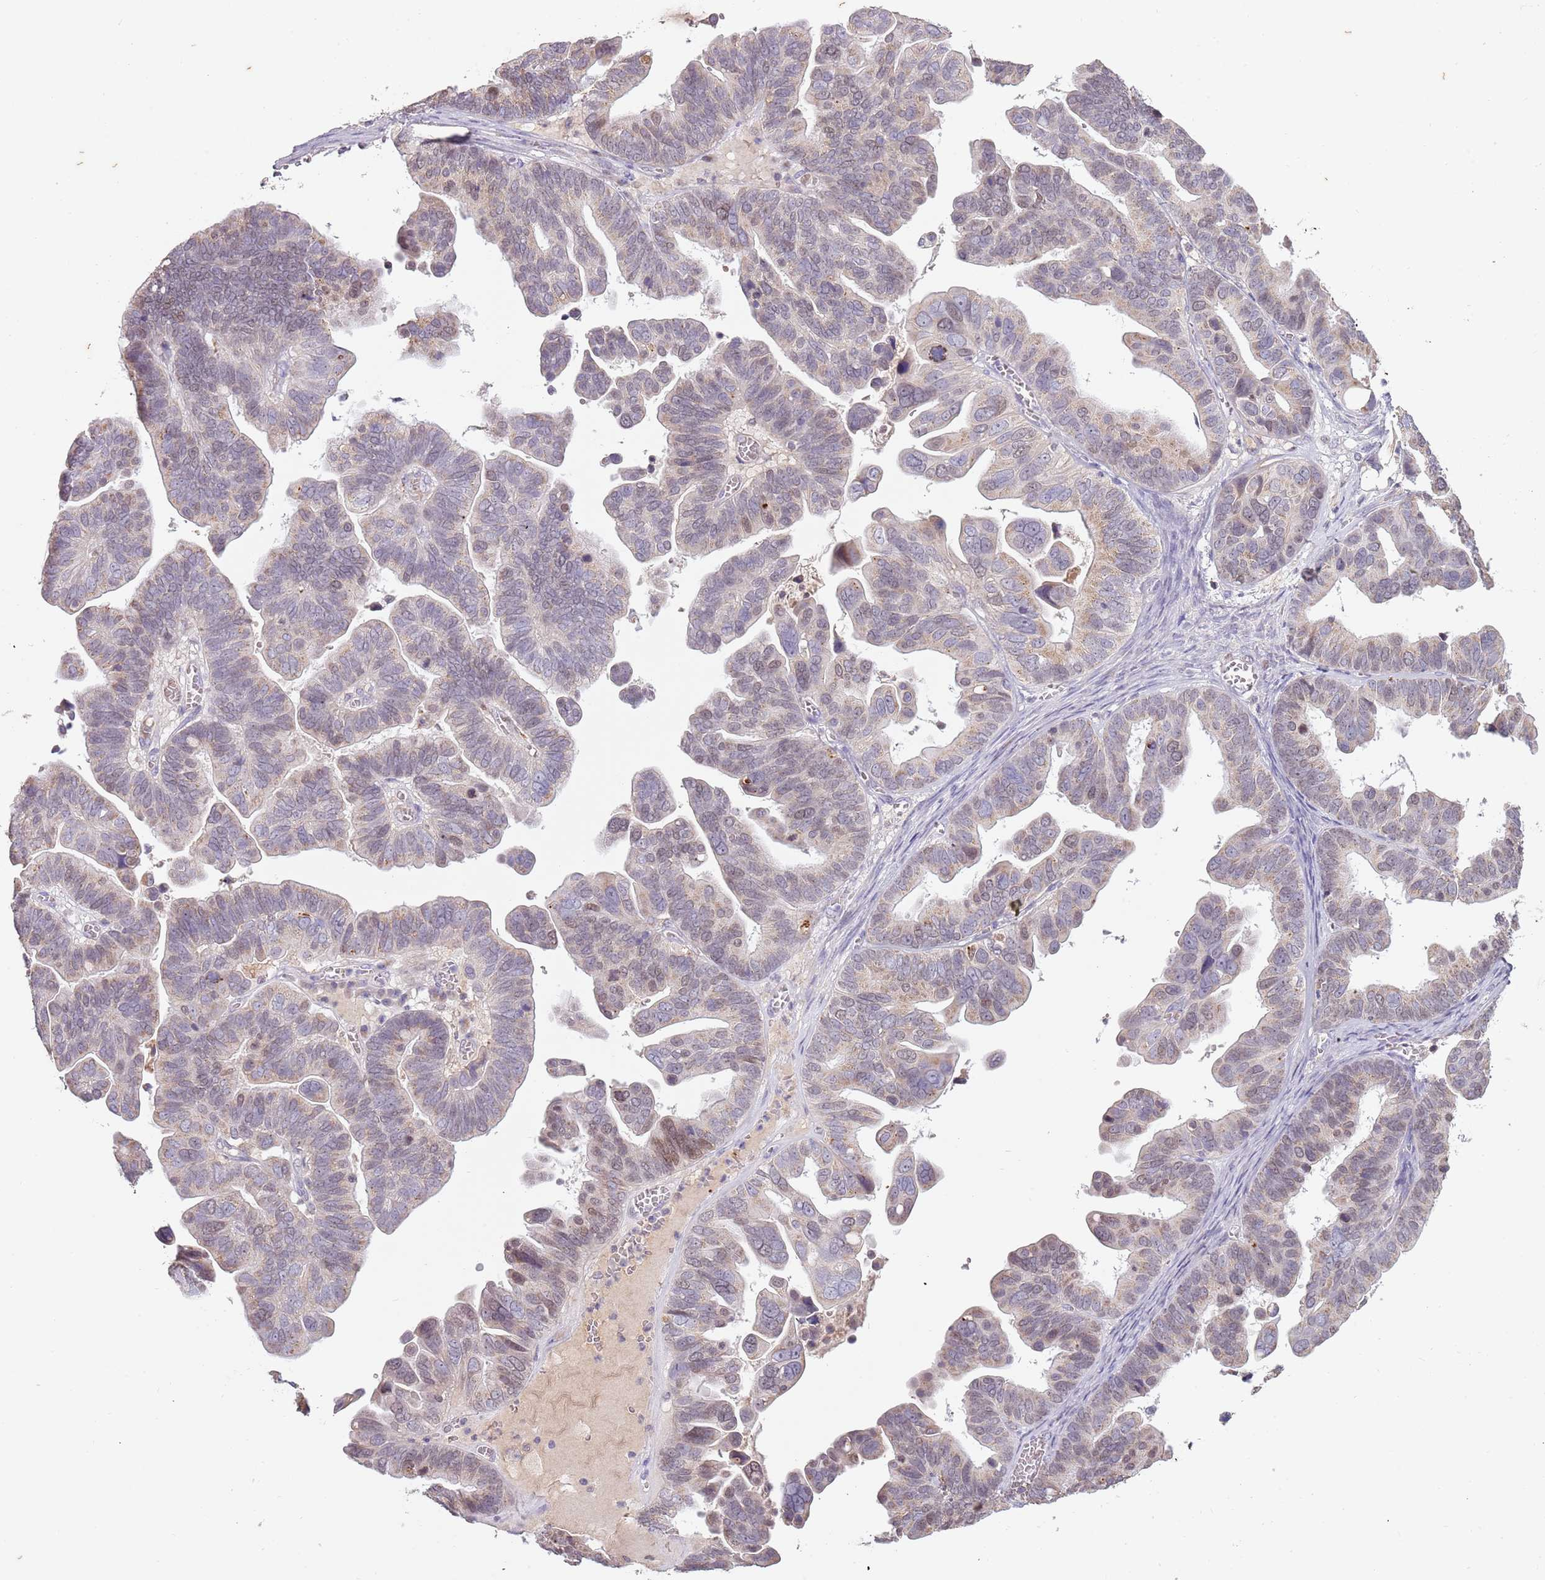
{"staining": {"intensity": "weak", "quantity": "<25%", "location": "cytoplasmic/membranous,nuclear"}, "tissue": "ovarian cancer", "cell_type": "Tumor cells", "image_type": "cancer", "snomed": [{"axis": "morphology", "description": "Cystadenocarcinoma, serous, NOS"}, {"axis": "topography", "description": "Ovary"}], "caption": "The photomicrograph reveals no staining of tumor cells in serous cystadenocarcinoma (ovarian). (Stains: DAB IHC with hematoxylin counter stain, Microscopy: brightfield microscopy at high magnification).", "gene": "SYS1", "patient": {"sex": "female", "age": 56}}